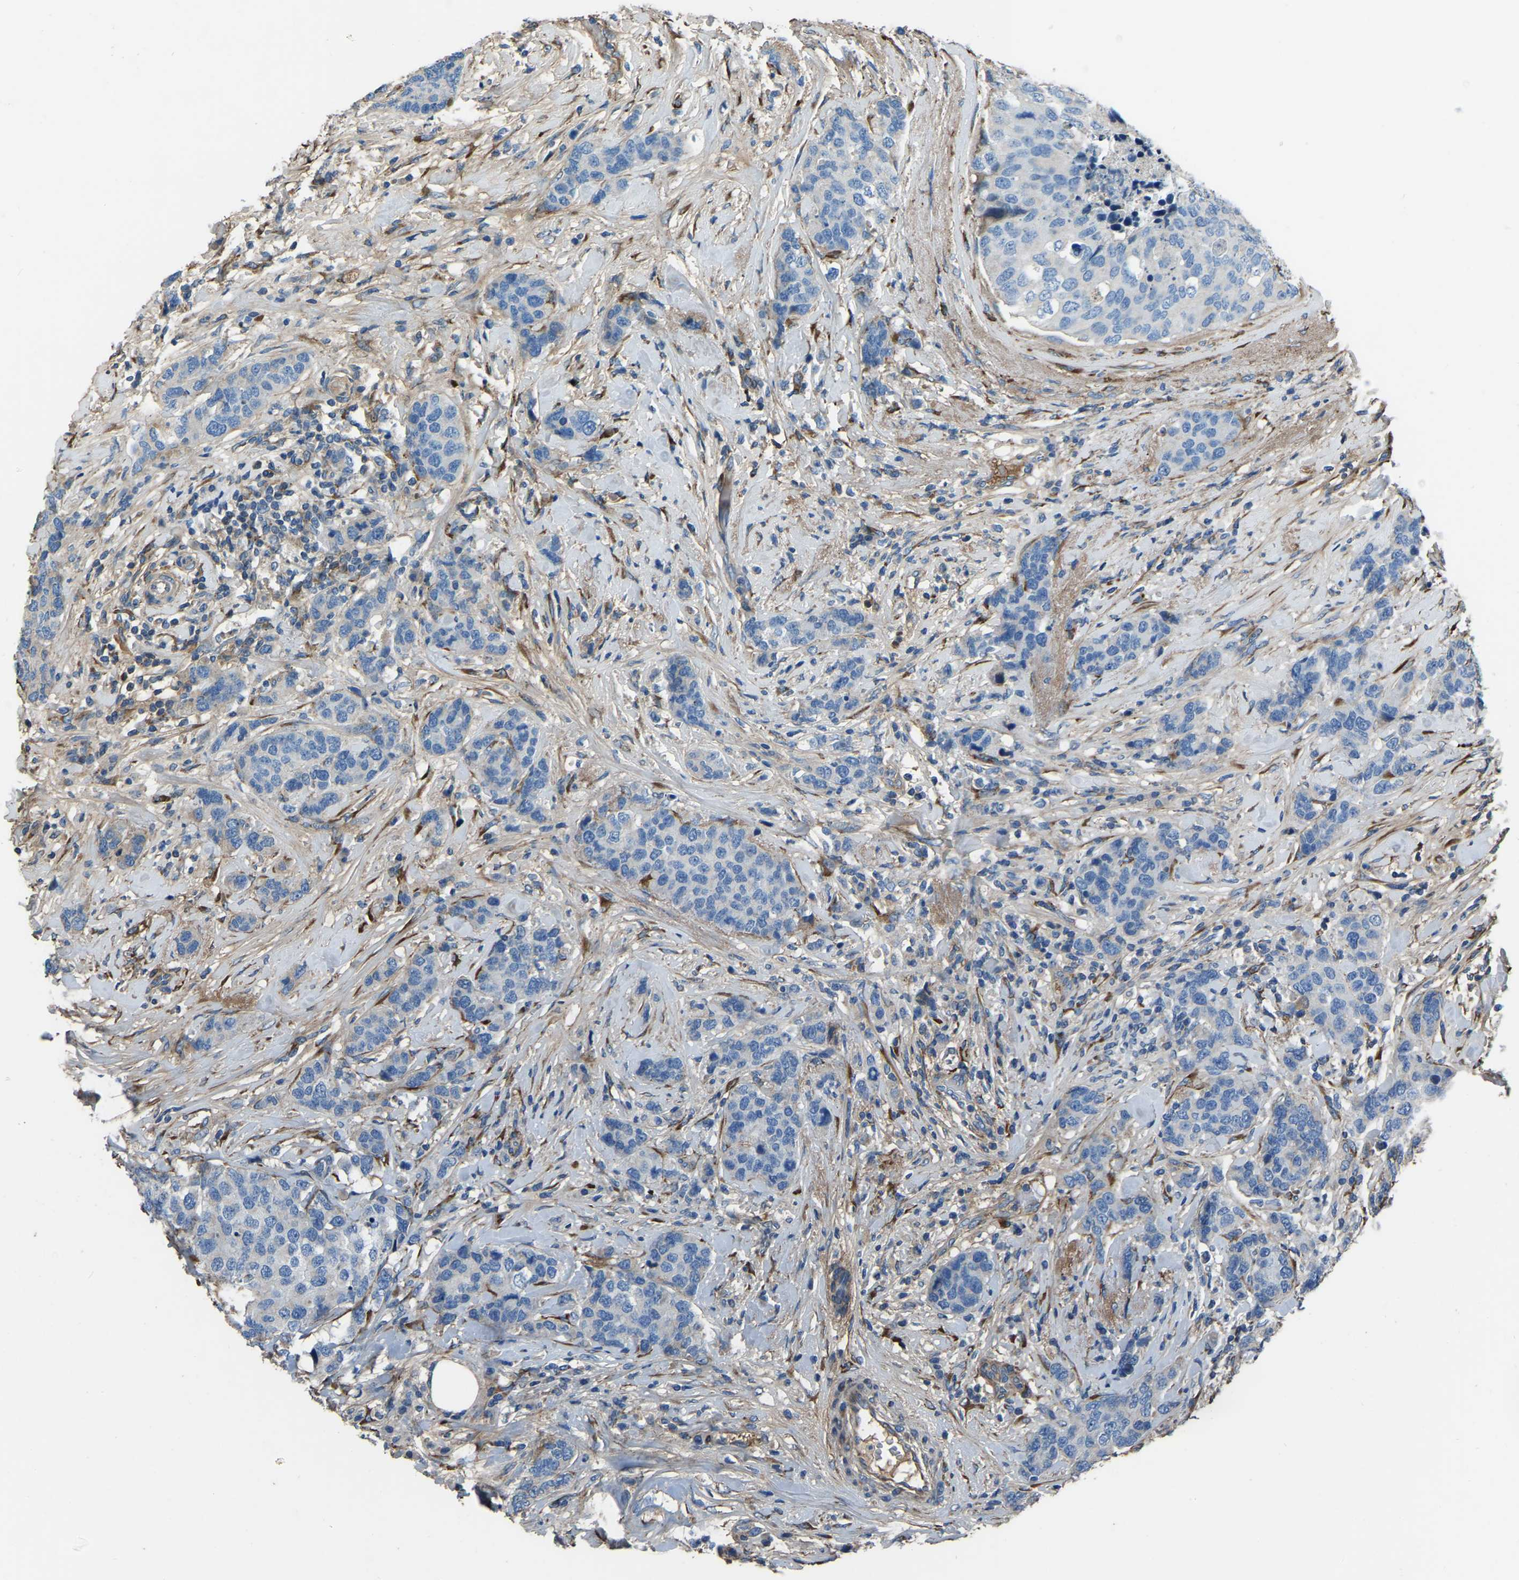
{"staining": {"intensity": "negative", "quantity": "none", "location": "none"}, "tissue": "breast cancer", "cell_type": "Tumor cells", "image_type": "cancer", "snomed": [{"axis": "morphology", "description": "Lobular carcinoma"}, {"axis": "topography", "description": "Breast"}], "caption": "Immunohistochemistry (IHC) of human breast cancer (lobular carcinoma) displays no expression in tumor cells. (Stains: DAB (3,3'-diaminobenzidine) immunohistochemistry with hematoxylin counter stain, Microscopy: brightfield microscopy at high magnification).", "gene": "COL3A1", "patient": {"sex": "female", "age": 59}}